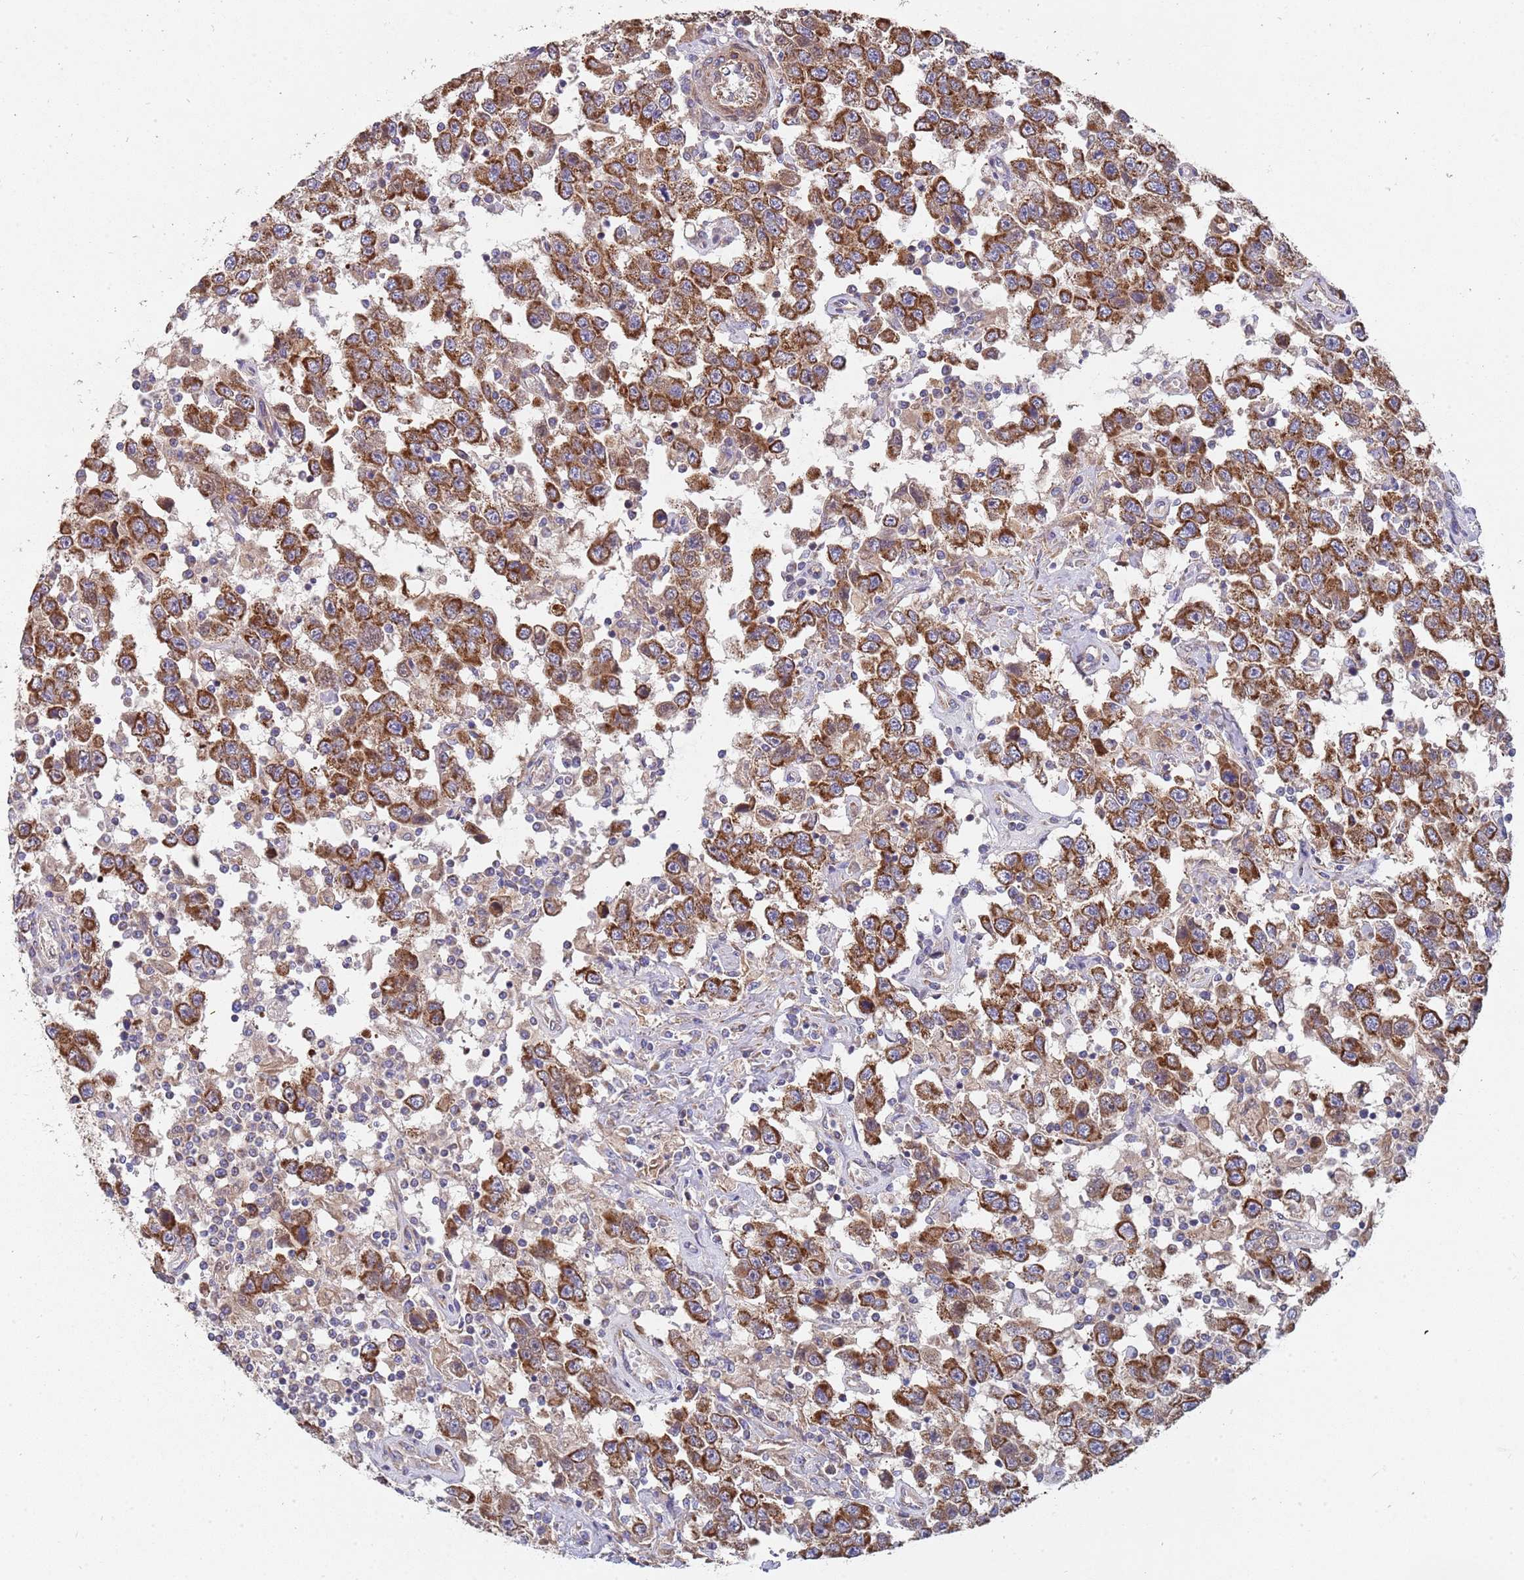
{"staining": {"intensity": "strong", "quantity": ">75%", "location": "cytoplasmic/membranous"}, "tissue": "testis cancer", "cell_type": "Tumor cells", "image_type": "cancer", "snomed": [{"axis": "morphology", "description": "Seminoma, NOS"}, {"axis": "topography", "description": "Testis"}], "caption": "Immunohistochemistry (DAB) staining of testis cancer displays strong cytoplasmic/membranous protein positivity in about >75% of tumor cells. (DAB (3,3'-diaminobenzidine) IHC, brown staining for protein, blue staining for nuclei).", "gene": "WDFY3", "patient": {"sex": "male", "age": 41}}